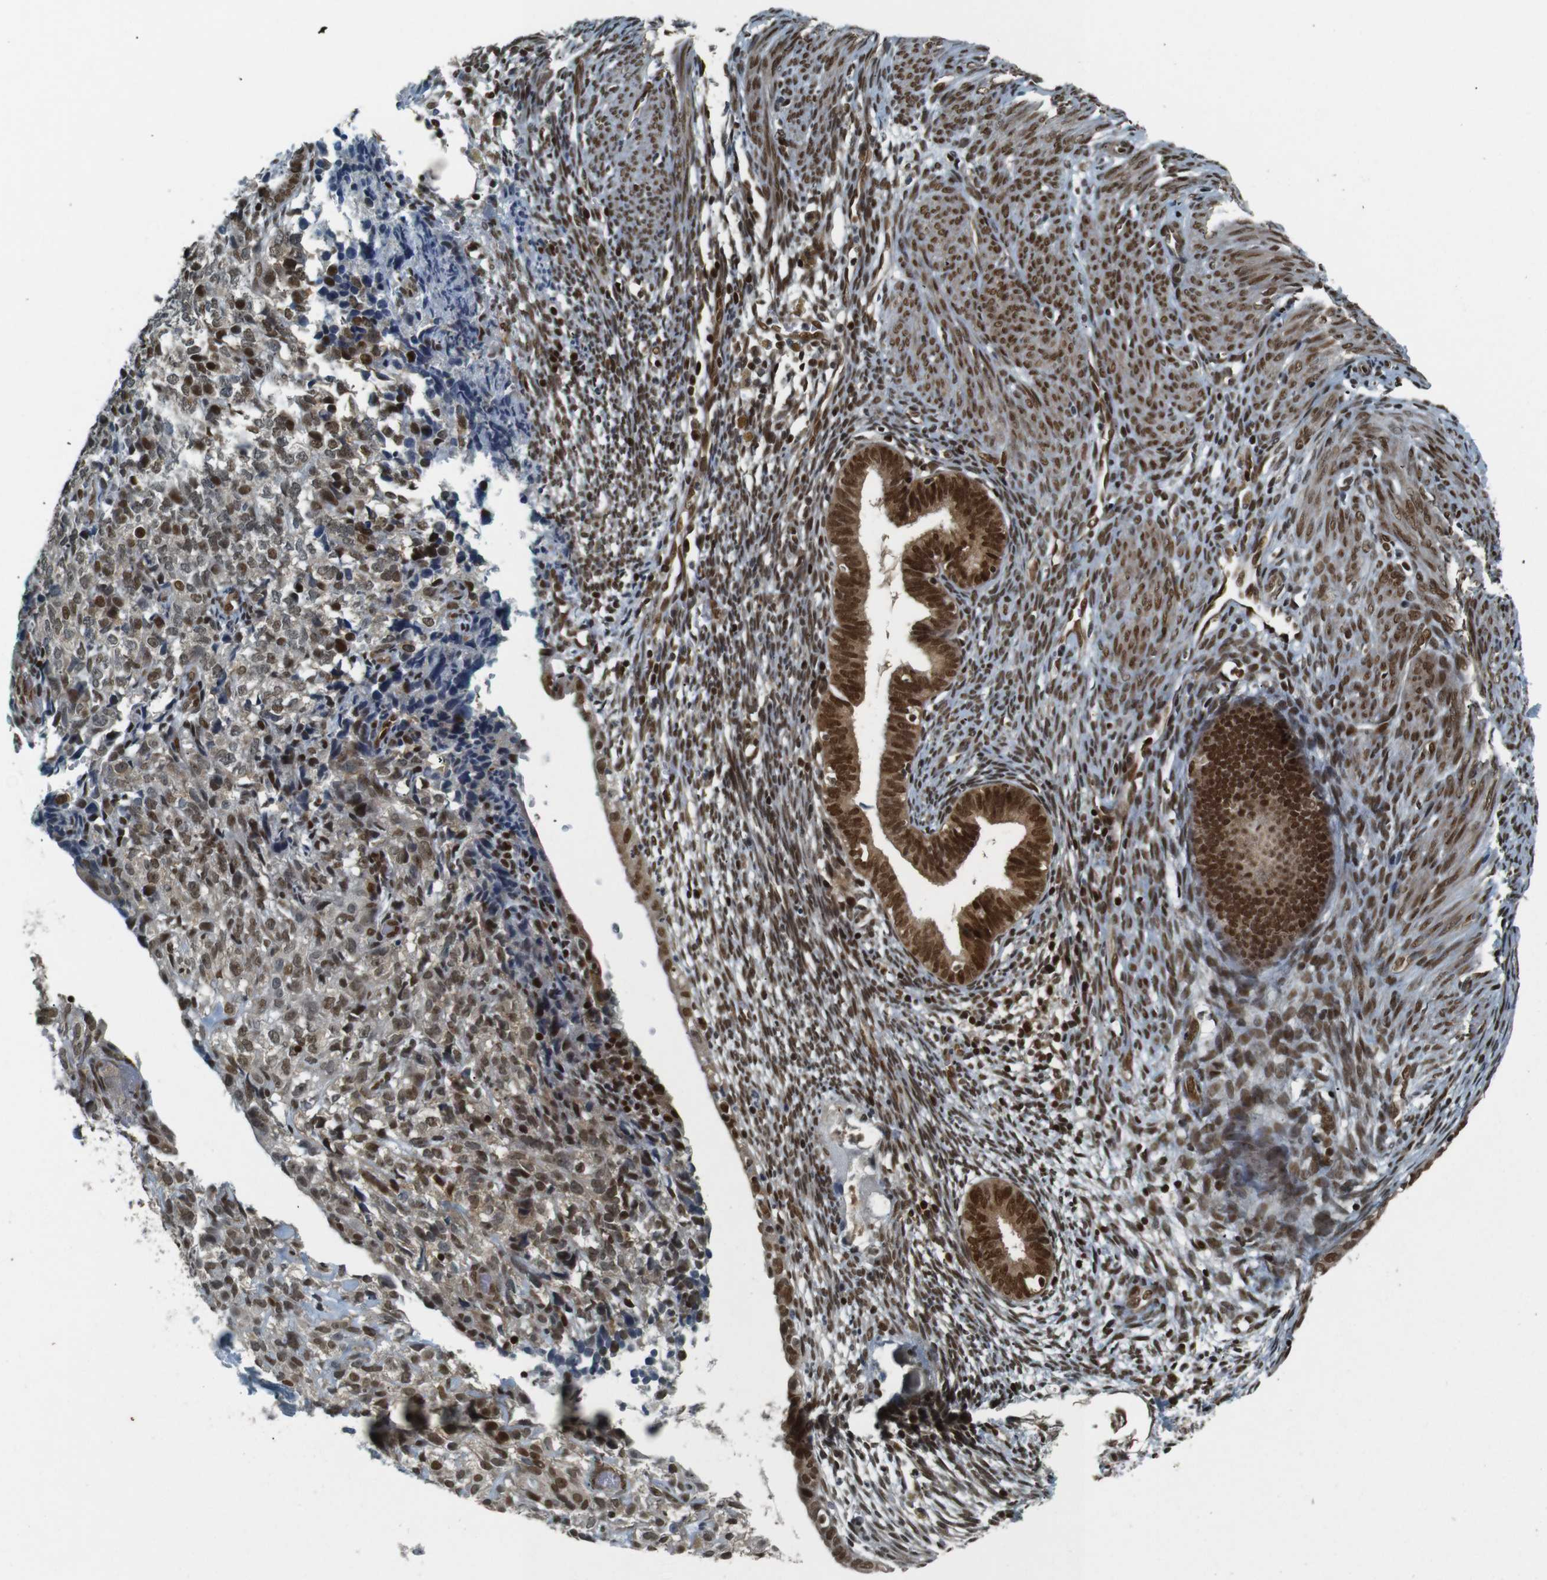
{"staining": {"intensity": "moderate", "quantity": "25%-75%", "location": "nuclear"}, "tissue": "endometrium", "cell_type": "Cells in endometrial stroma", "image_type": "normal", "snomed": [{"axis": "morphology", "description": "Normal tissue, NOS"}, {"axis": "morphology", "description": "Adenocarcinoma, NOS"}, {"axis": "topography", "description": "Endometrium"}, {"axis": "topography", "description": "Ovary"}], "caption": "Immunohistochemical staining of benign human endometrium shows medium levels of moderate nuclear staining in about 25%-75% of cells in endometrial stroma.", "gene": "NHEJ1", "patient": {"sex": "female", "age": 68}}